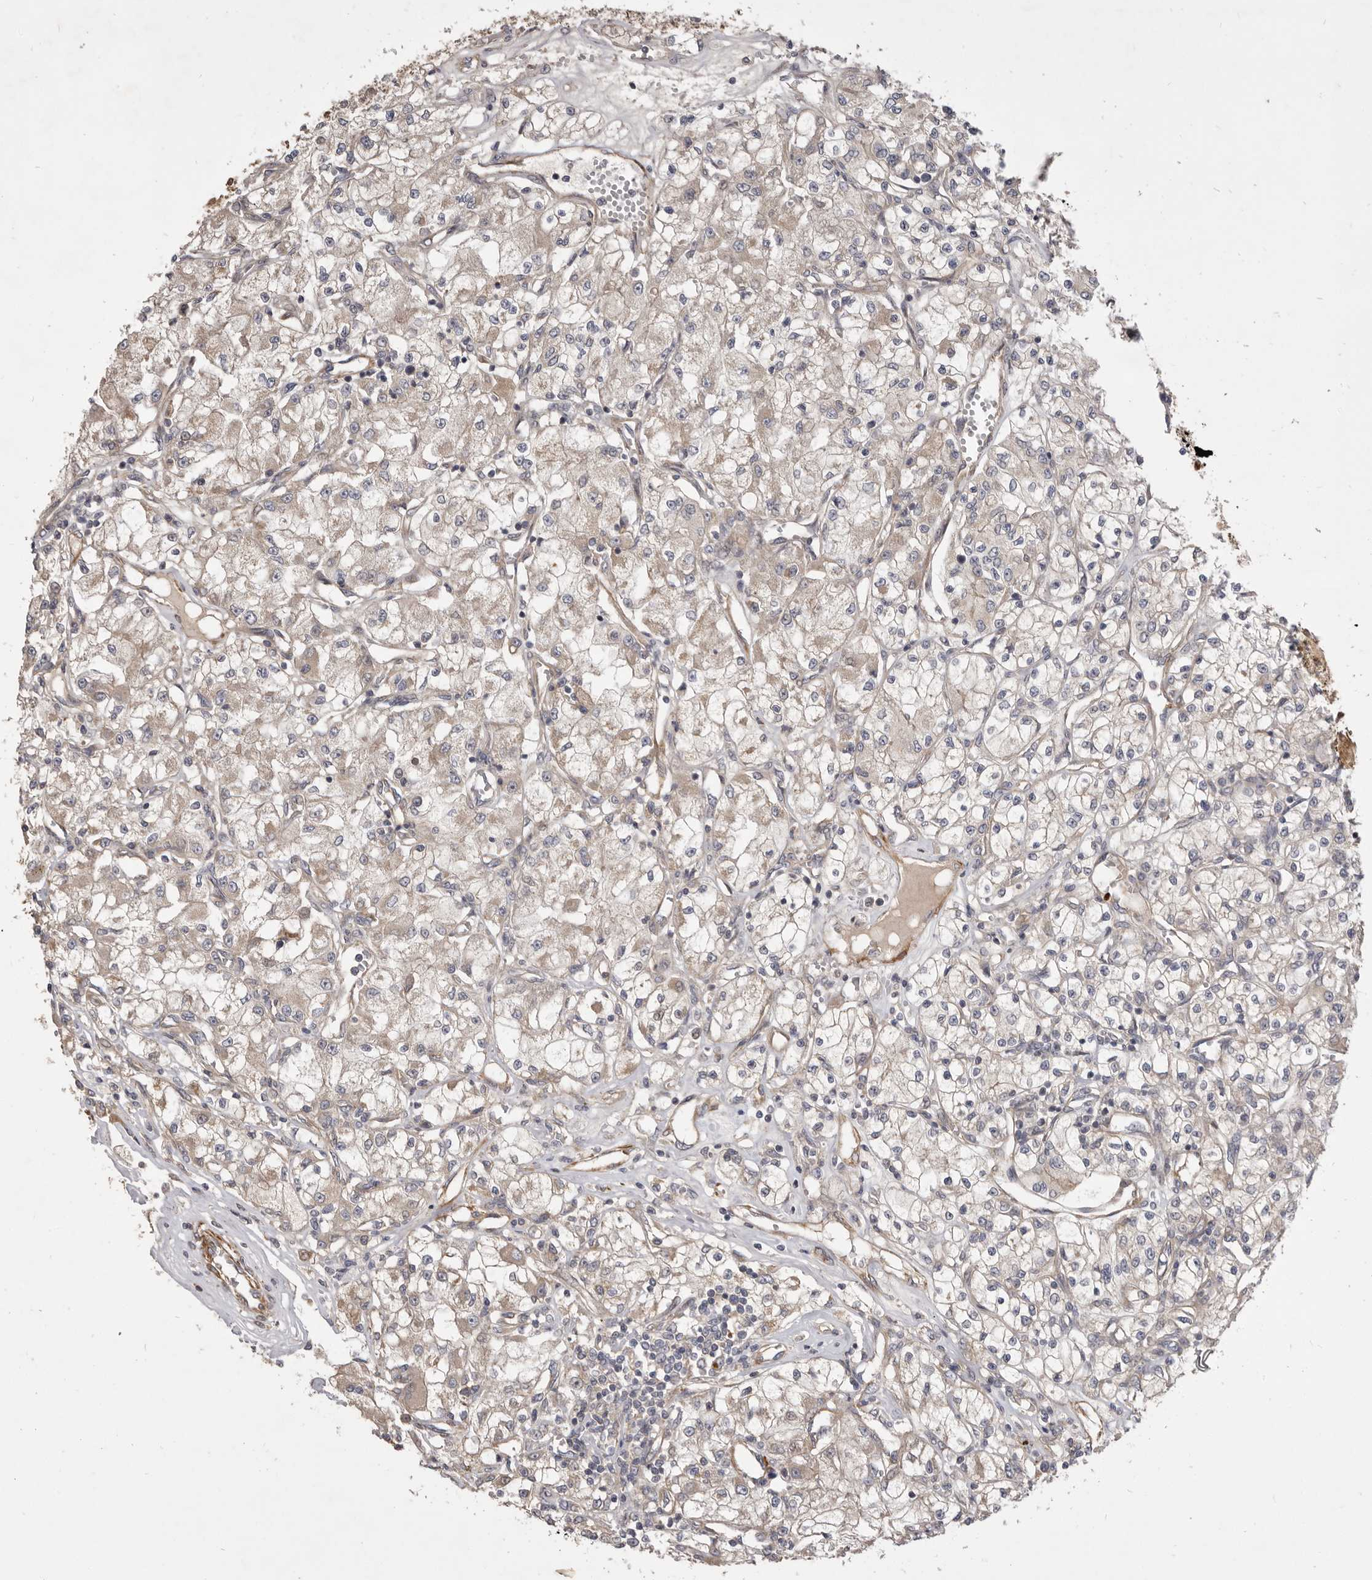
{"staining": {"intensity": "weak", "quantity": "<25%", "location": "cytoplasmic/membranous"}, "tissue": "renal cancer", "cell_type": "Tumor cells", "image_type": "cancer", "snomed": [{"axis": "morphology", "description": "Adenocarcinoma, NOS"}, {"axis": "topography", "description": "Kidney"}], "caption": "Tumor cells show no significant protein staining in adenocarcinoma (renal).", "gene": "VPS45", "patient": {"sex": "female", "age": 59}}